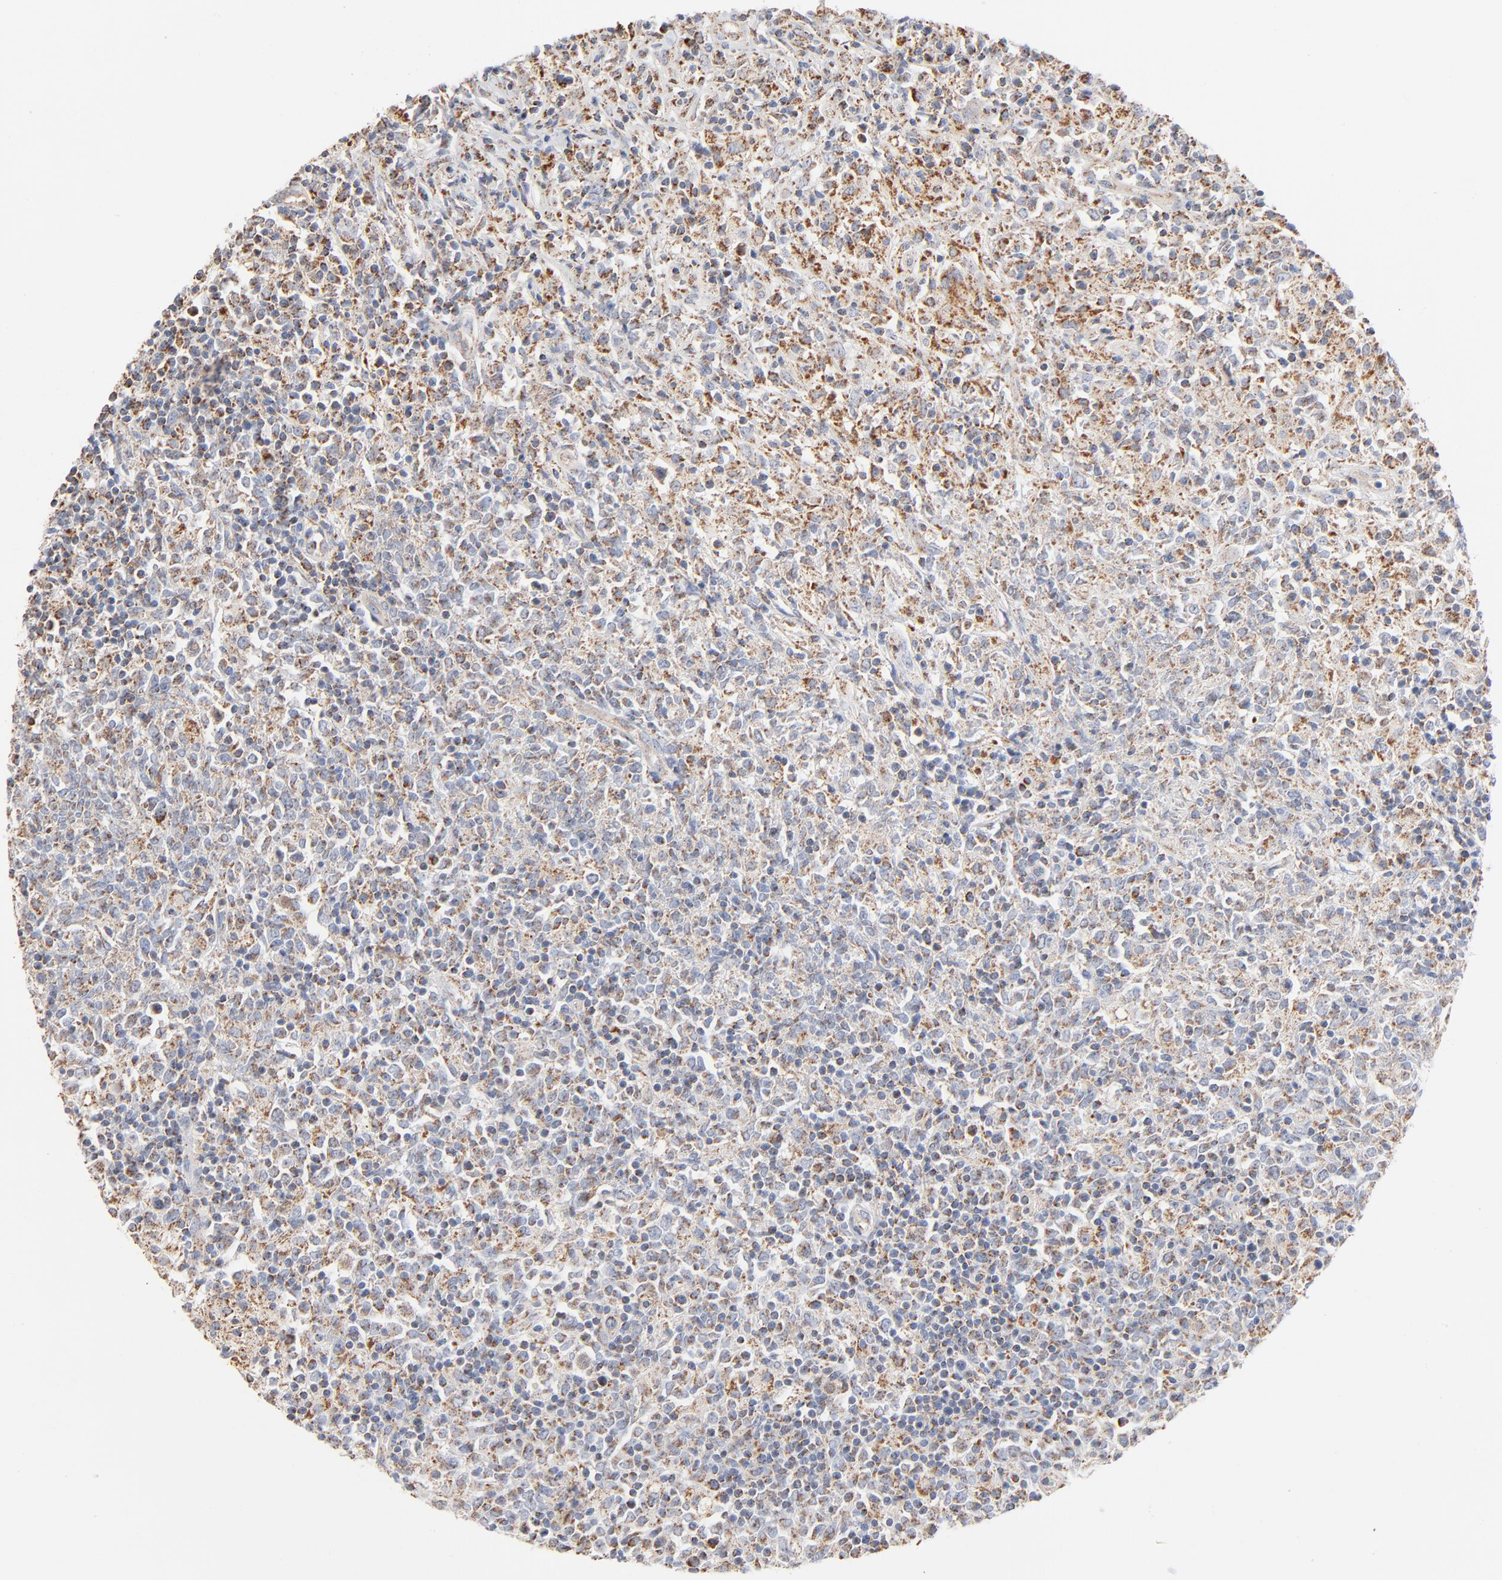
{"staining": {"intensity": "moderate", "quantity": ">75%", "location": "cytoplasmic/membranous"}, "tissue": "lymphoma", "cell_type": "Tumor cells", "image_type": "cancer", "snomed": [{"axis": "morphology", "description": "Malignant lymphoma, non-Hodgkin's type, High grade"}, {"axis": "topography", "description": "Lymph node"}], "caption": "A micrograph of human high-grade malignant lymphoma, non-Hodgkin's type stained for a protein displays moderate cytoplasmic/membranous brown staining in tumor cells. The staining was performed using DAB, with brown indicating positive protein expression. Nuclei are stained blue with hematoxylin.", "gene": "UQCRC1", "patient": {"sex": "female", "age": 84}}